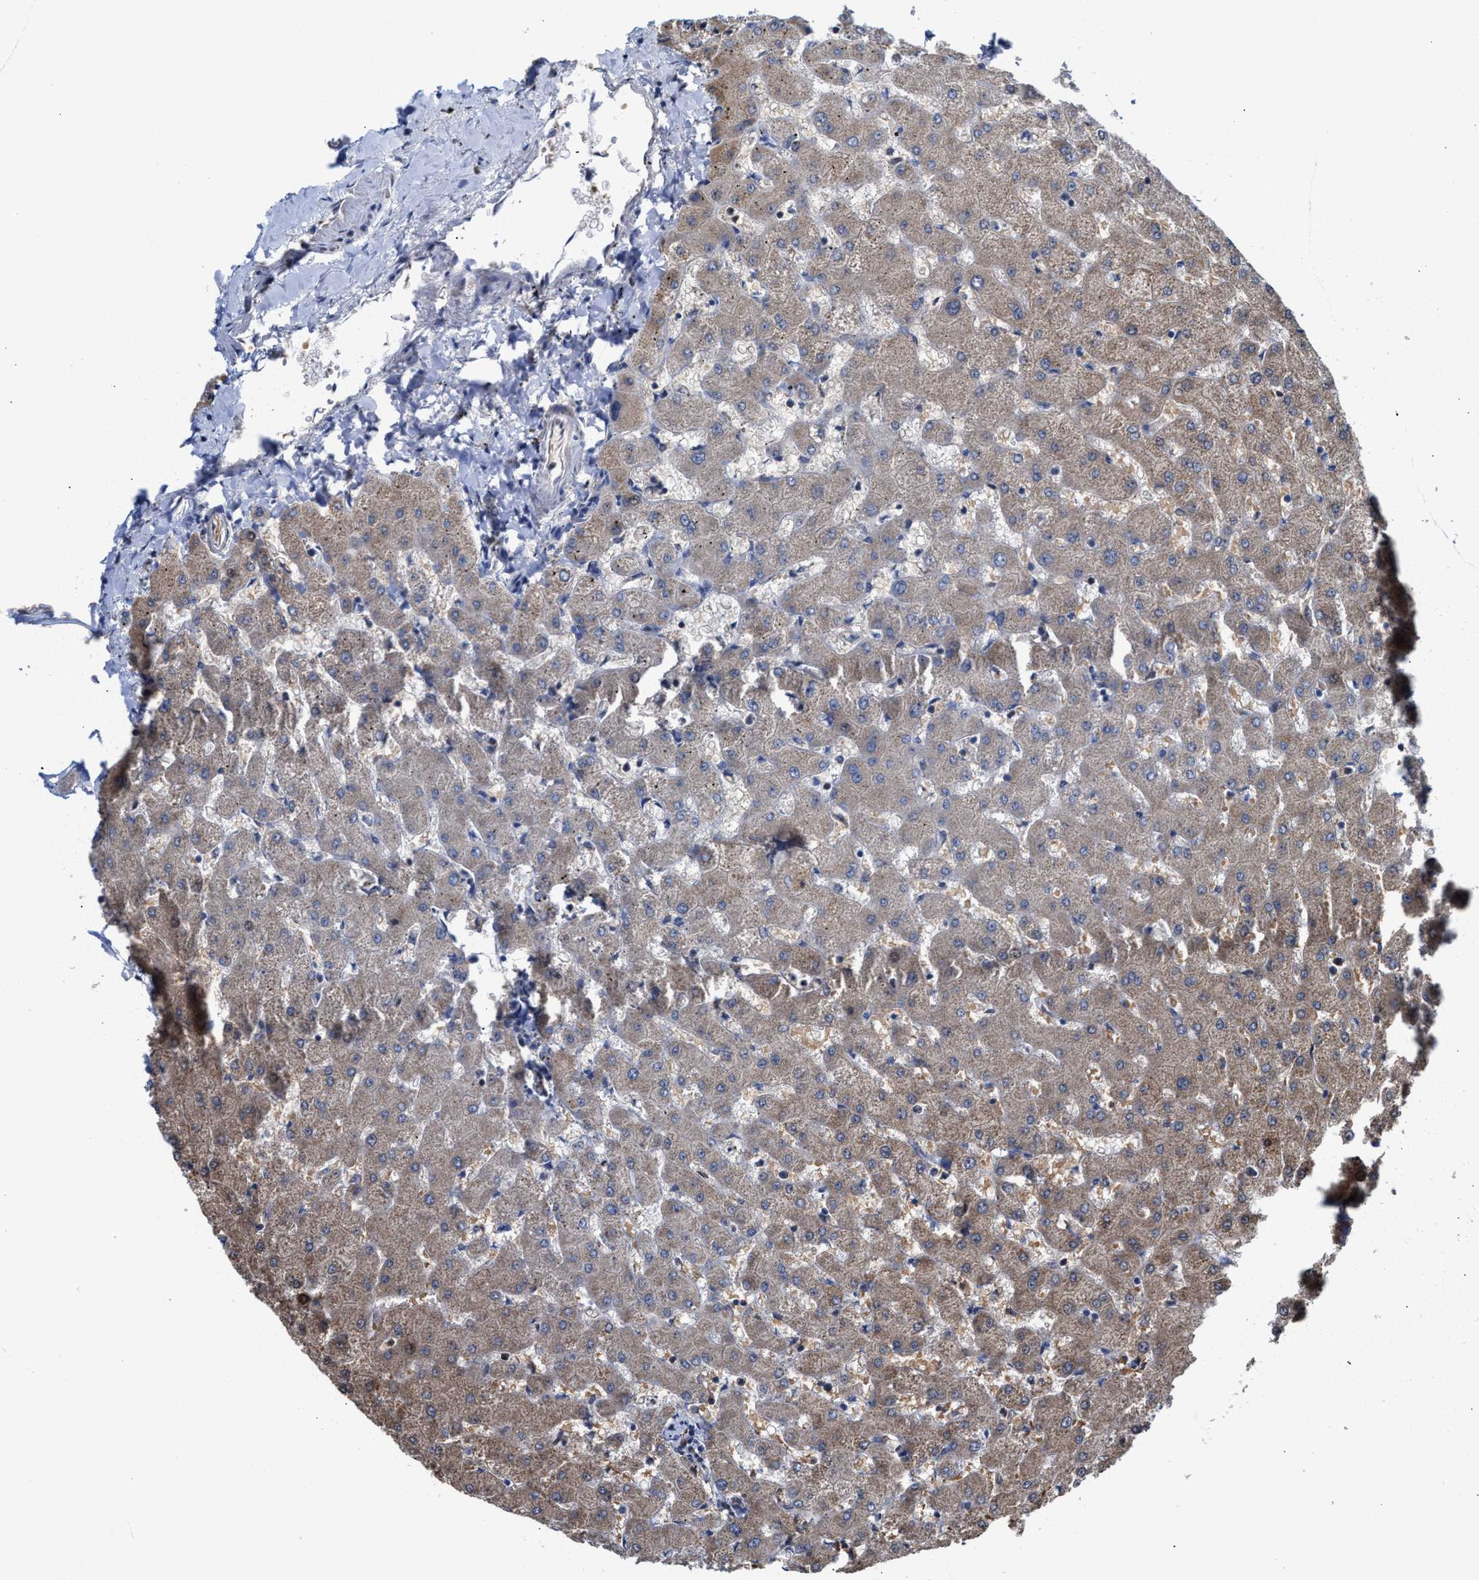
{"staining": {"intensity": "negative", "quantity": "none", "location": "none"}, "tissue": "liver", "cell_type": "Cholangiocytes", "image_type": "normal", "snomed": [{"axis": "morphology", "description": "Normal tissue, NOS"}, {"axis": "topography", "description": "Liver"}], "caption": "Protein analysis of benign liver demonstrates no significant staining in cholangiocytes.", "gene": "MECR", "patient": {"sex": "female", "age": 63}}